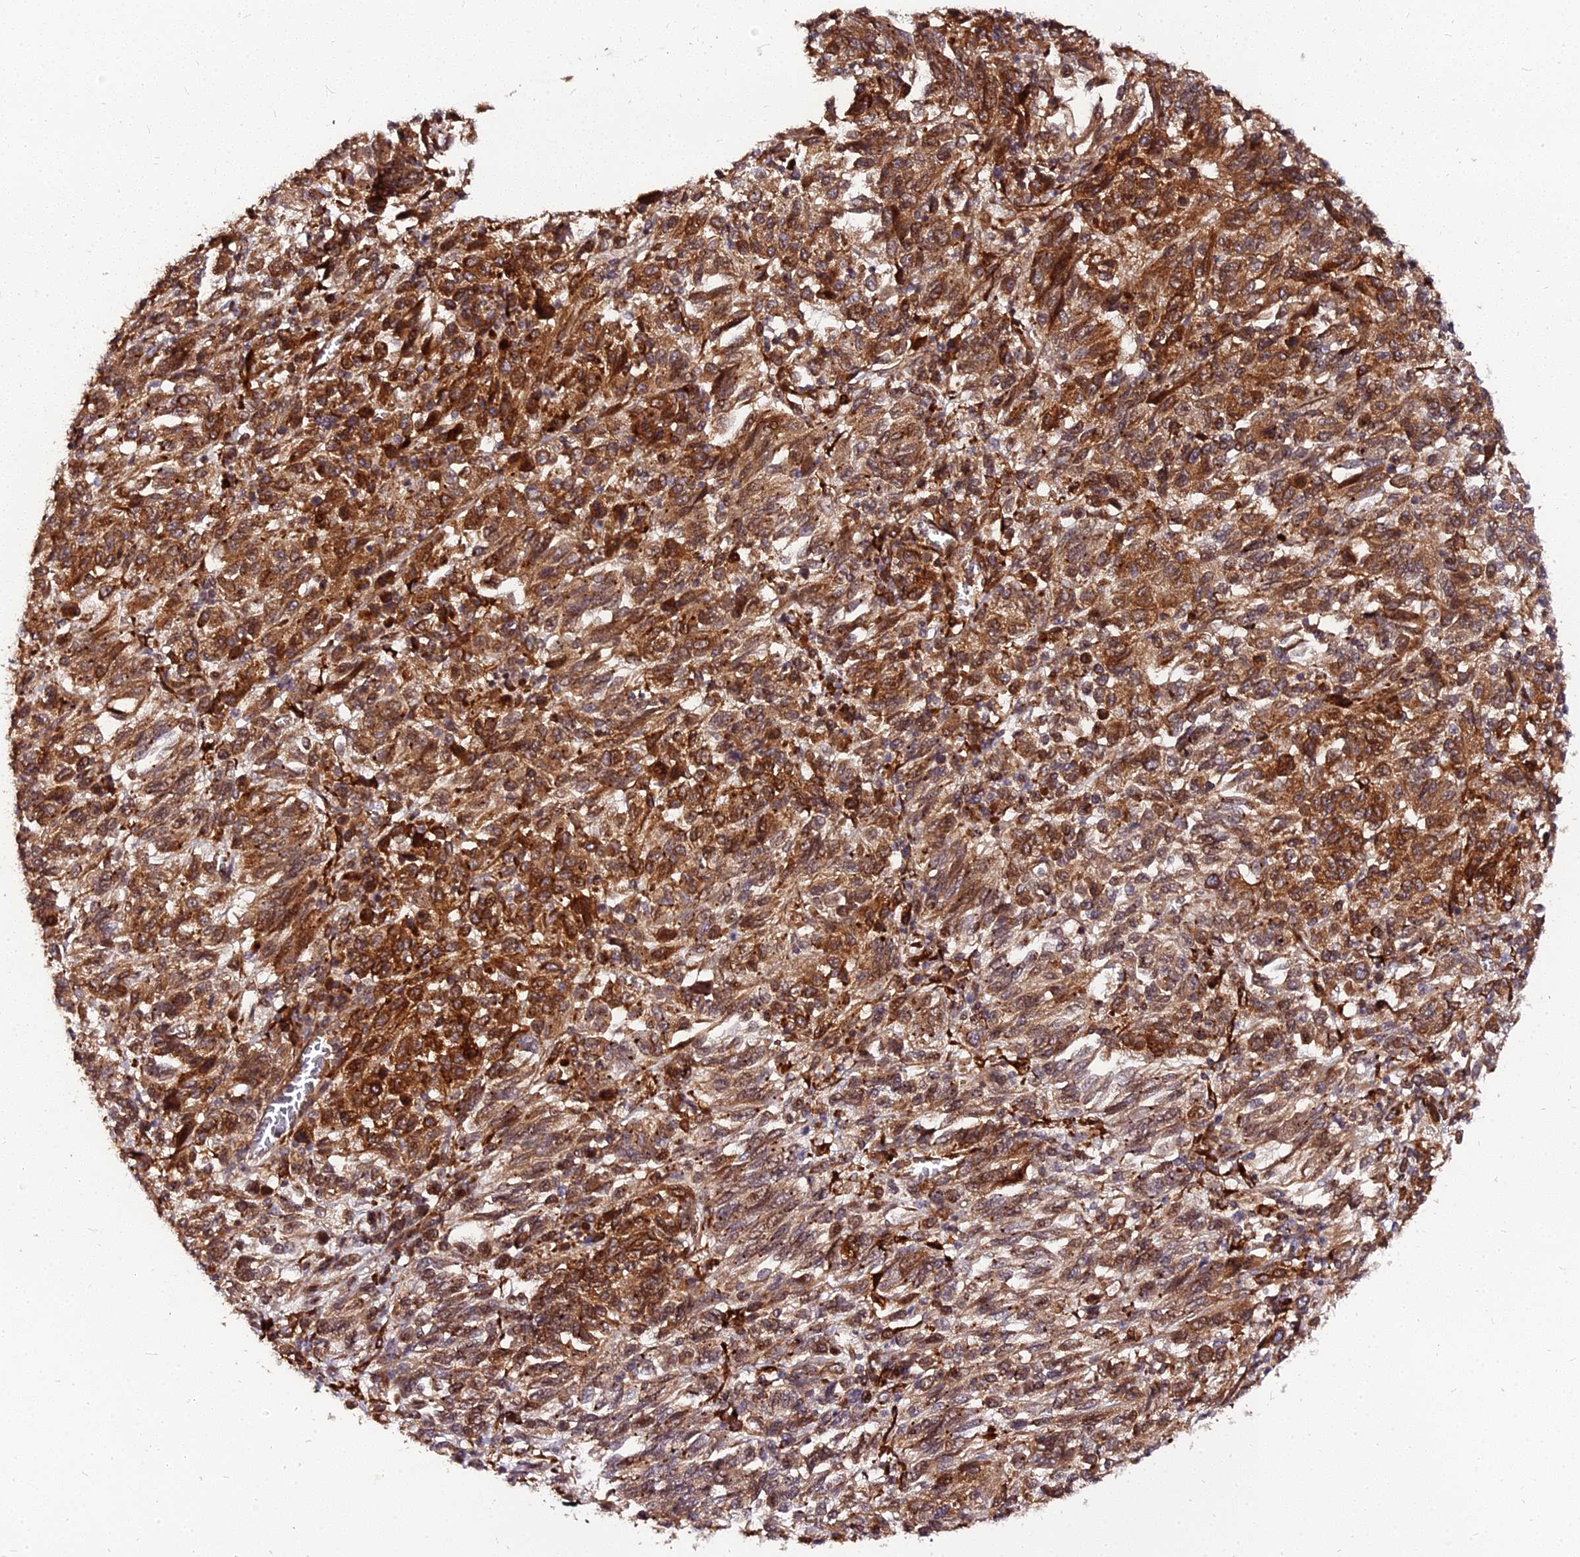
{"staining": {"intensity": "strong", "quantity": ">75%", "location": "cytoplasmic/membranous"}, "tissue": "melanoma", "cell_type": "Tumor cells", "image_type": "cancer", "snomed": [{"axis": "morphology", "description": "Malignant melanoma, Metastatic site"}, {"axis": "topography", "description": "Lung"}], "caption": "Human melanoma stained with a protein marker shows strong staining in tumor cells.", "gene": "PDE4D", "patient": {"sex": "male", "age": 64}}